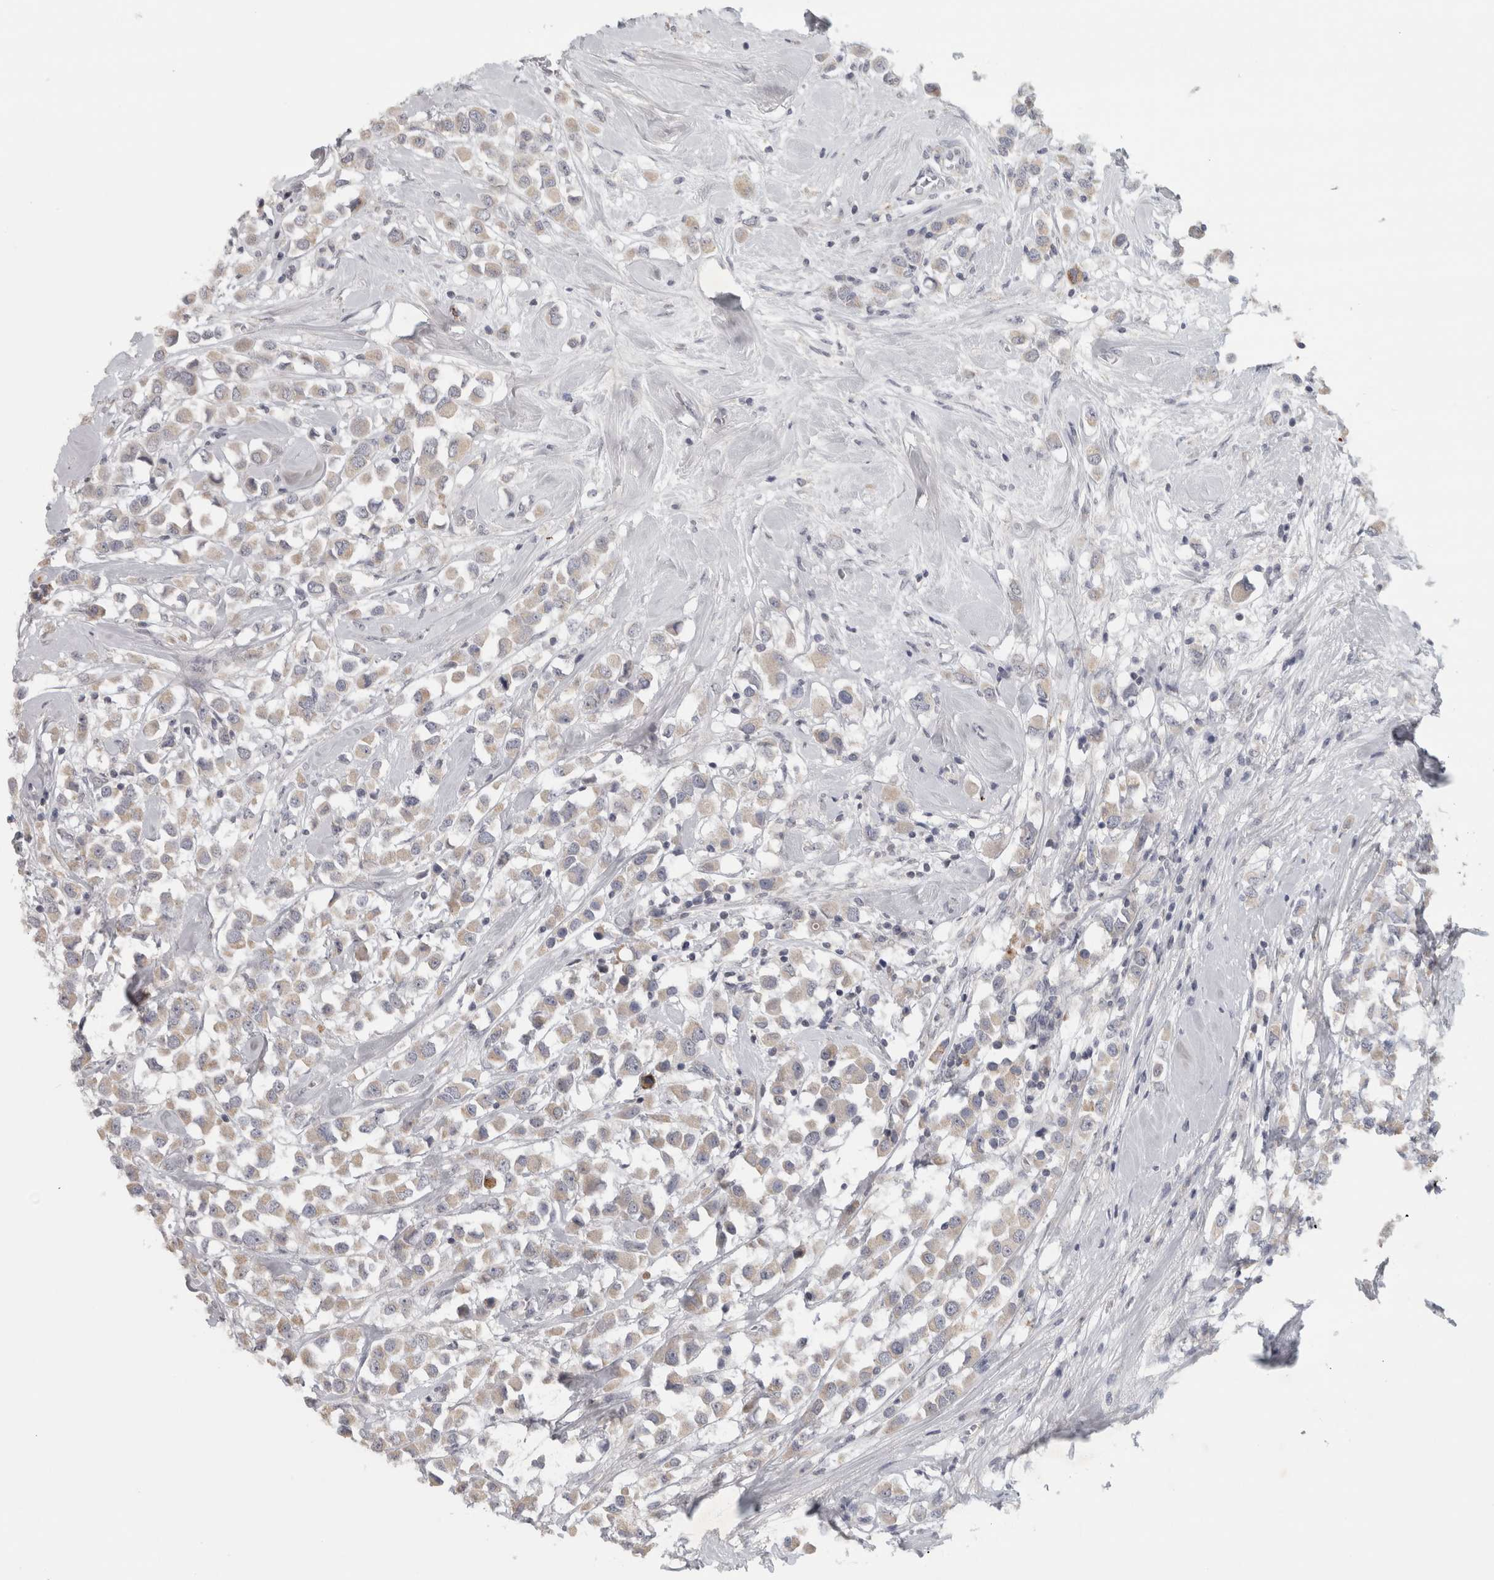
{"staining": {"intensity": "negative", "quantity": "none", "location": "none"}, "tissue": "breast cancer", "cell_type": "Tumor cells", "image_type": "cancer", "snomed": [{"axis": "morphology", "description": "Duct carcinoma"}, {"axis": "topography", "description": "Breast"}], "caption": "IHC photomicrograph of breast invasive ductal carcinoma stained for a protein (brown), which reveals no staining in tumor cells.", "gene": "PTPRN2", "patient": {"sex": "female", "age": 61}}